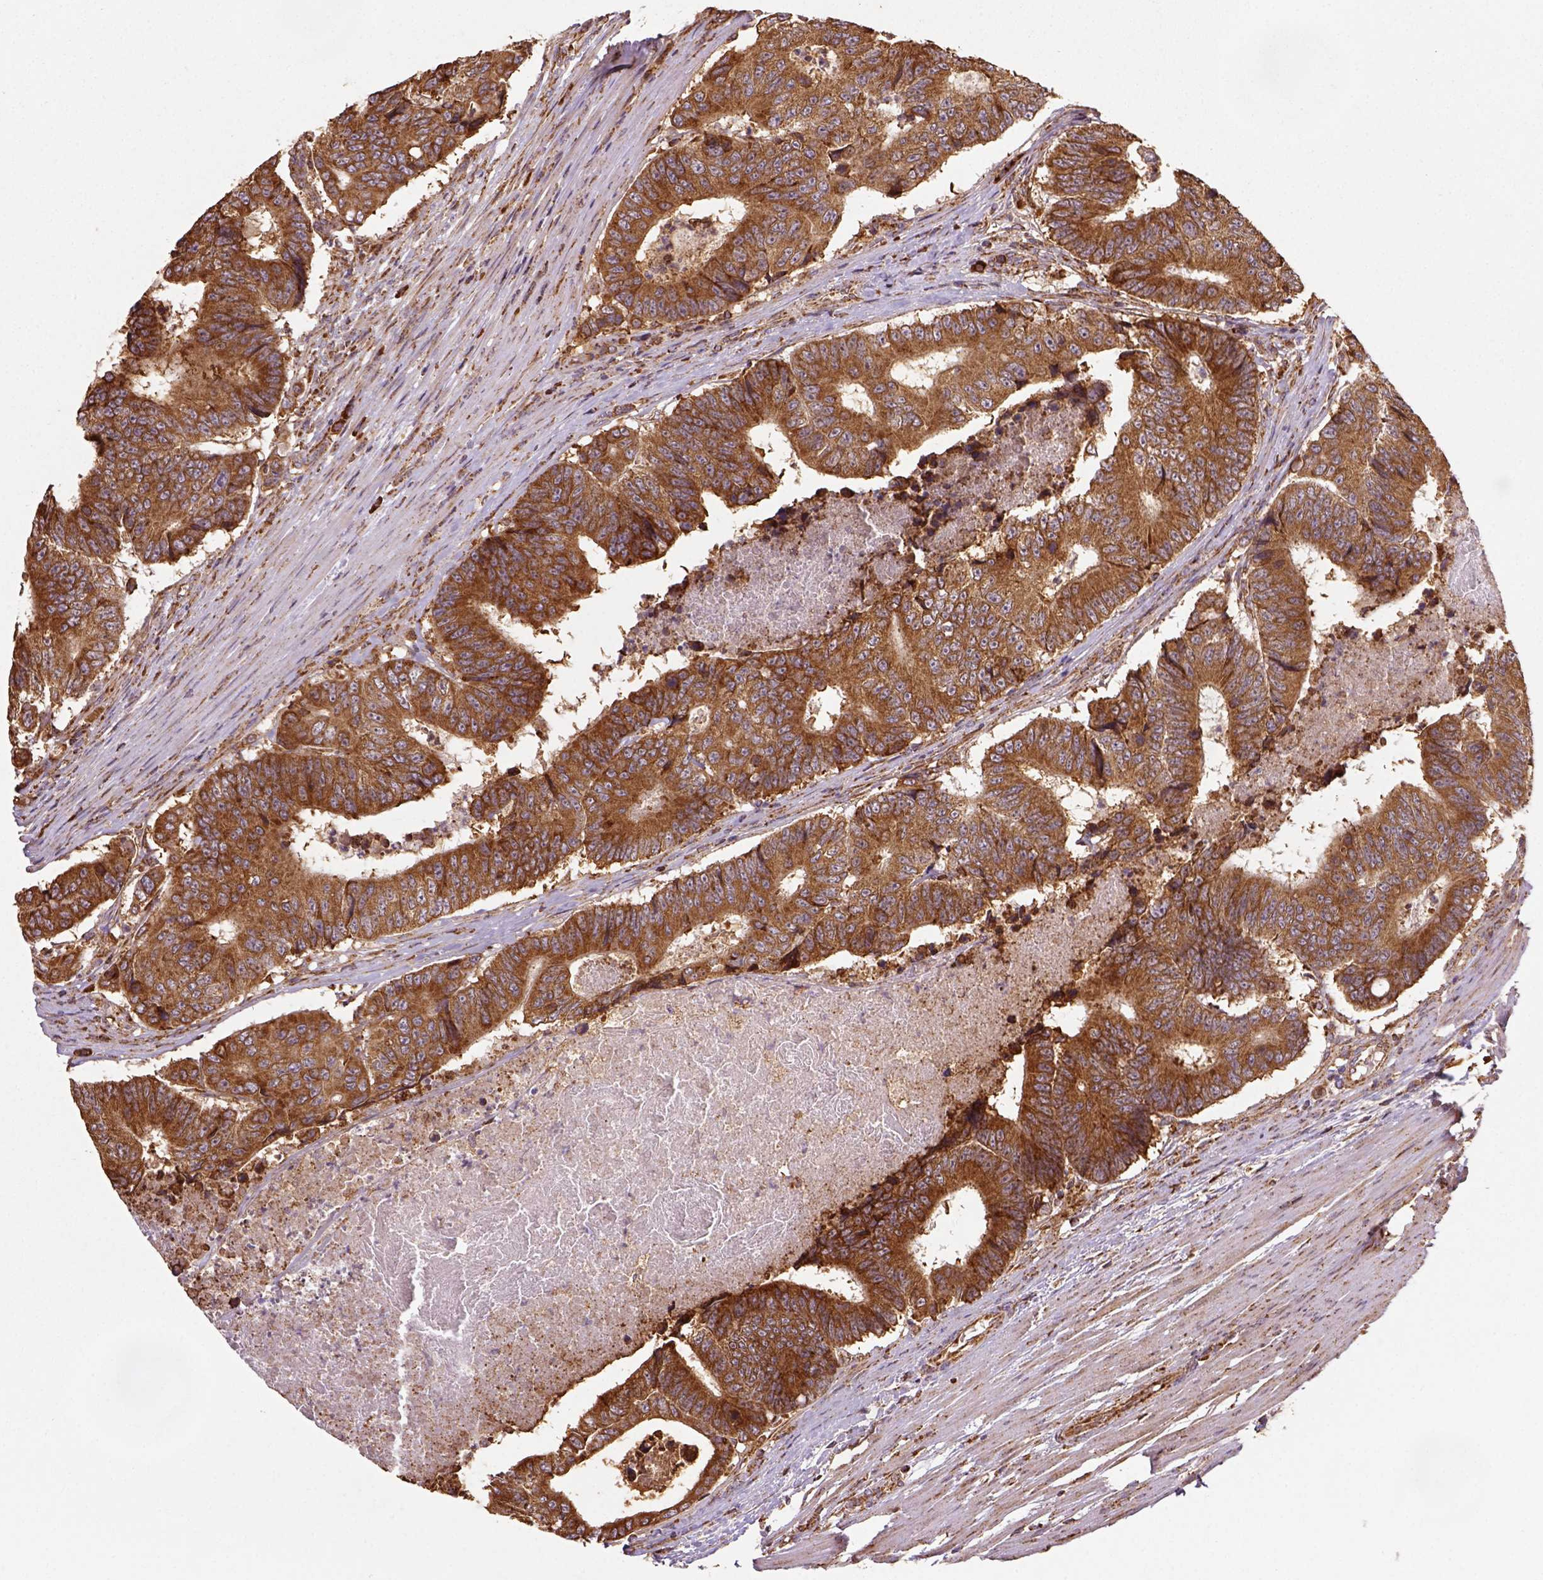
{"staining": {"intensity": "strong", "quantity": ">75%", "location": "cytoplasmic/membranous"}, "tissue": "colorectal cancer", "cell_type": "Tumor cells", "image_type": "cancer", "snomed": [{"axis": "morphology", "description": "Adenocarcinoma, NOS"}, {"axis": "topography", "description": "Colon"}], "caption": "This histopathology image displays IHC staining of colorectal cancer, with high strong cytoplasmic/membranous positivity in approximately >75% of tumor cells.", "gene": "MAPK8IP3", "patient": {"sex": "female", "age": 48}}